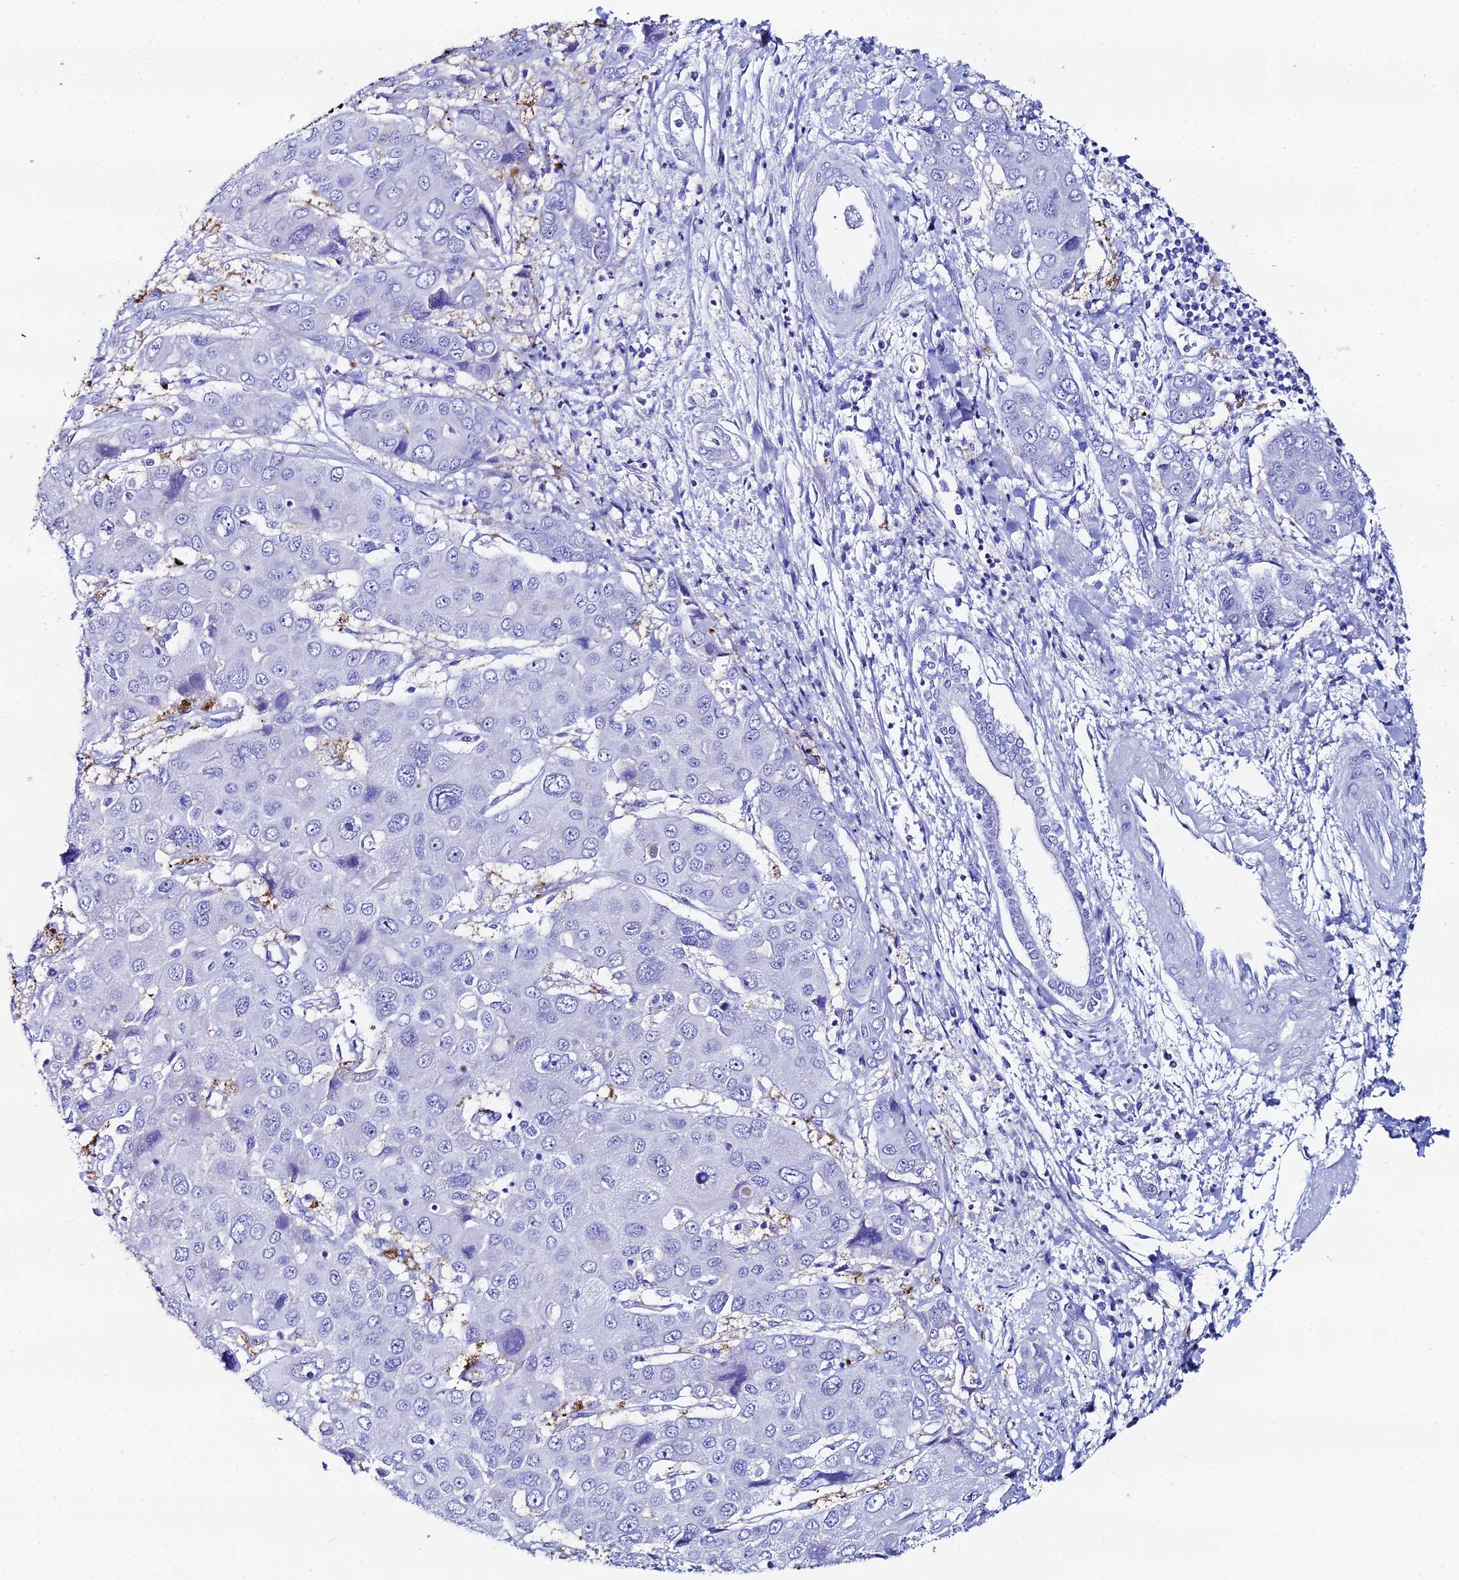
{"staining": {"intensity": "negative", "quantity": "none", "location": "none"}, "tissue": "liver cancer", "cell_type": "Tumor cells", "image_type": "cancer", "snomed": [{"axis": "morphology", "description": "Cholangiocarcinoma"}, {"axis": "topography", "description": "Liver"}], "caption": "Tumor cells are negative for protein expression in human cholangiocarcinoma (liver).", "gene": "HSPA1L", "patient": {"sex": "male", "age": 67}}